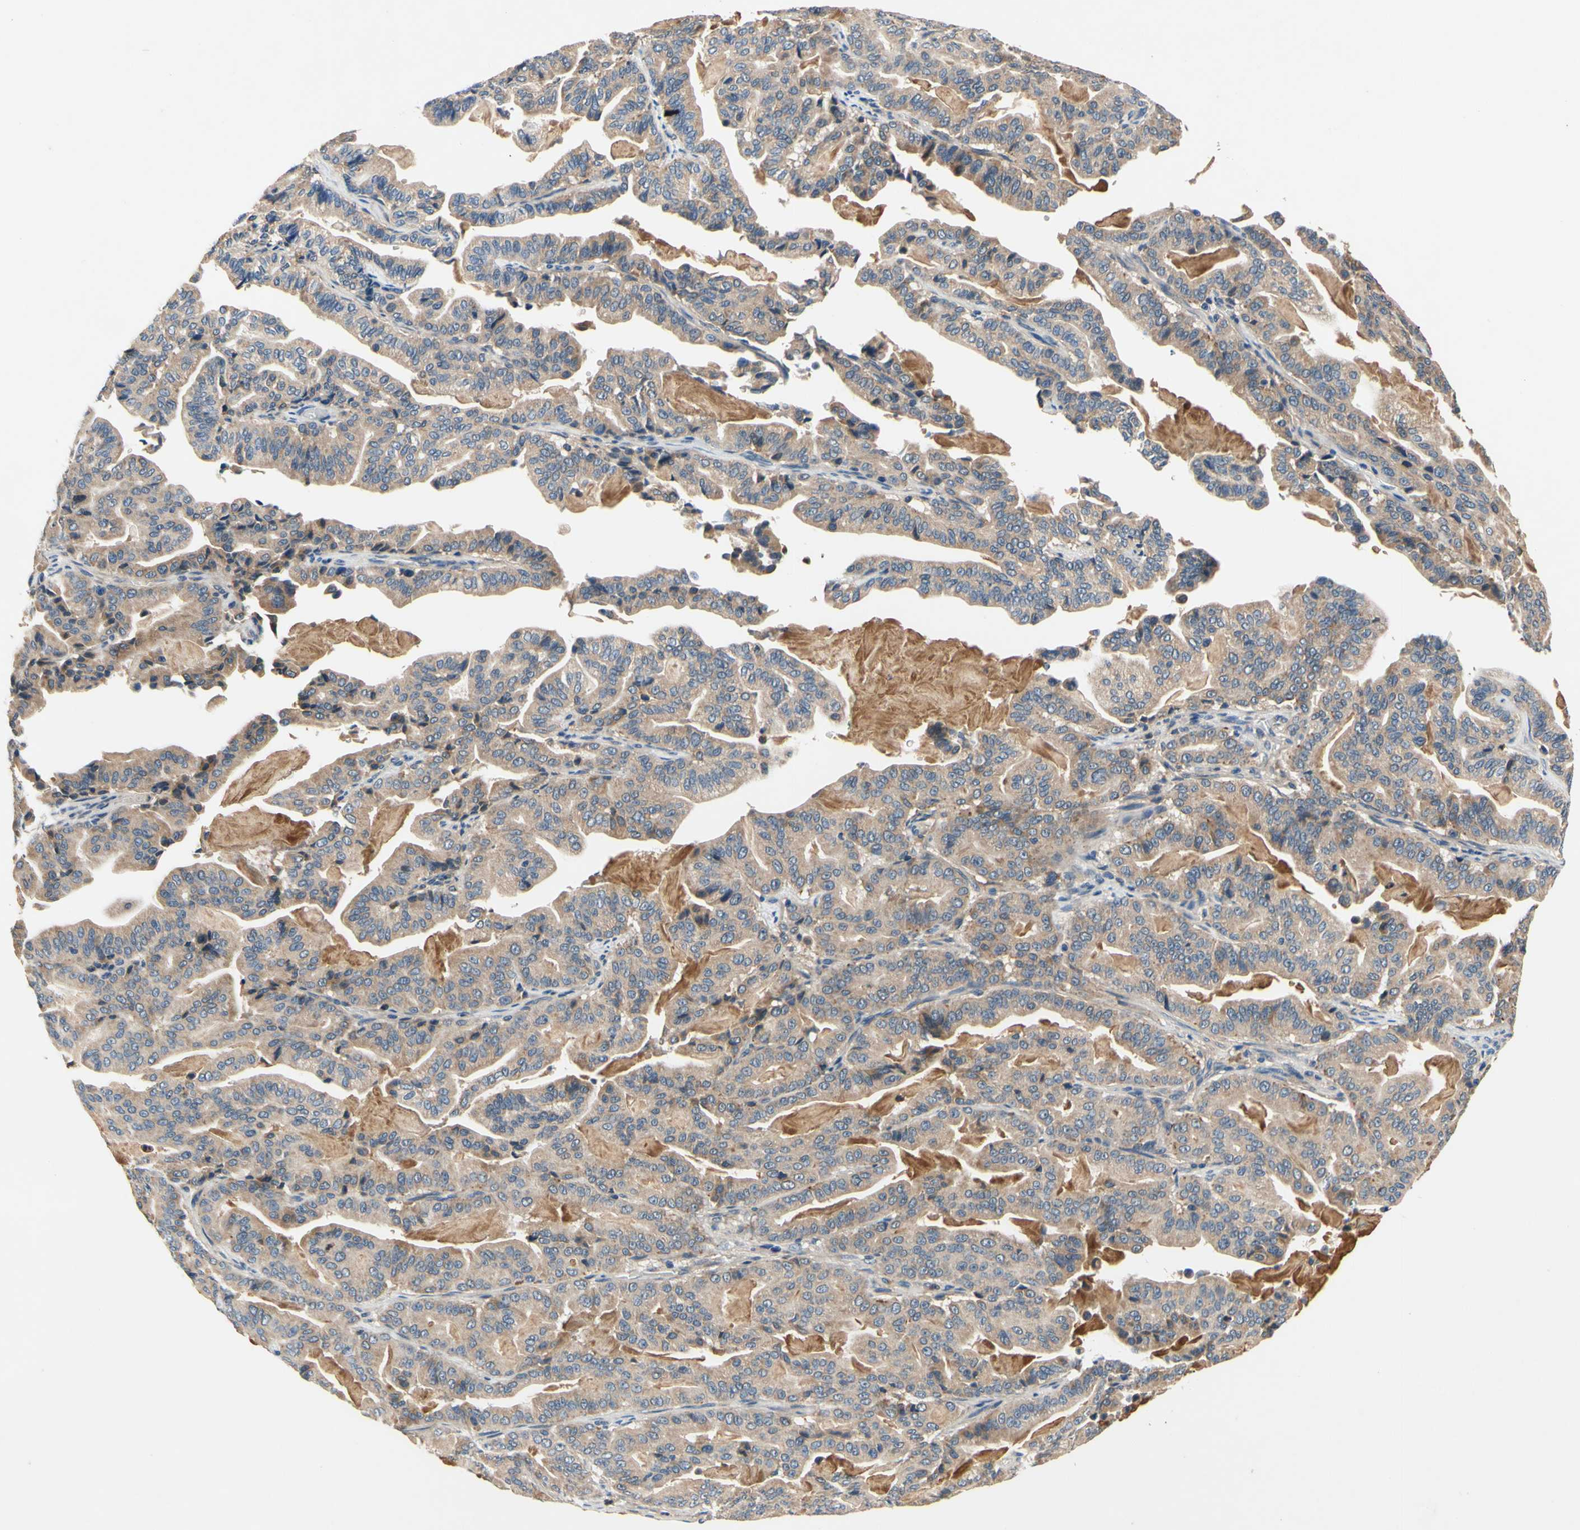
{"staining": {"intensity": "weak", "quantity": ">75%", "location": "cytoplasmic/membranous"}, "tissue": "pancreatic cancer", "cell_type": "Tumor cells", "image_type": "cancer", "snomed": [{"axis": "morphology", "description": "Adenocarcinoma, NOS"}, {"axis": "topography", "description": "Pancreas"}], "caption": "Human pancreatic cancer stained with a protein marker exhibits weak staining in tumor cells.", "gene": "PLA2G4A", "patient": {"sex": "male", "age": 63}}